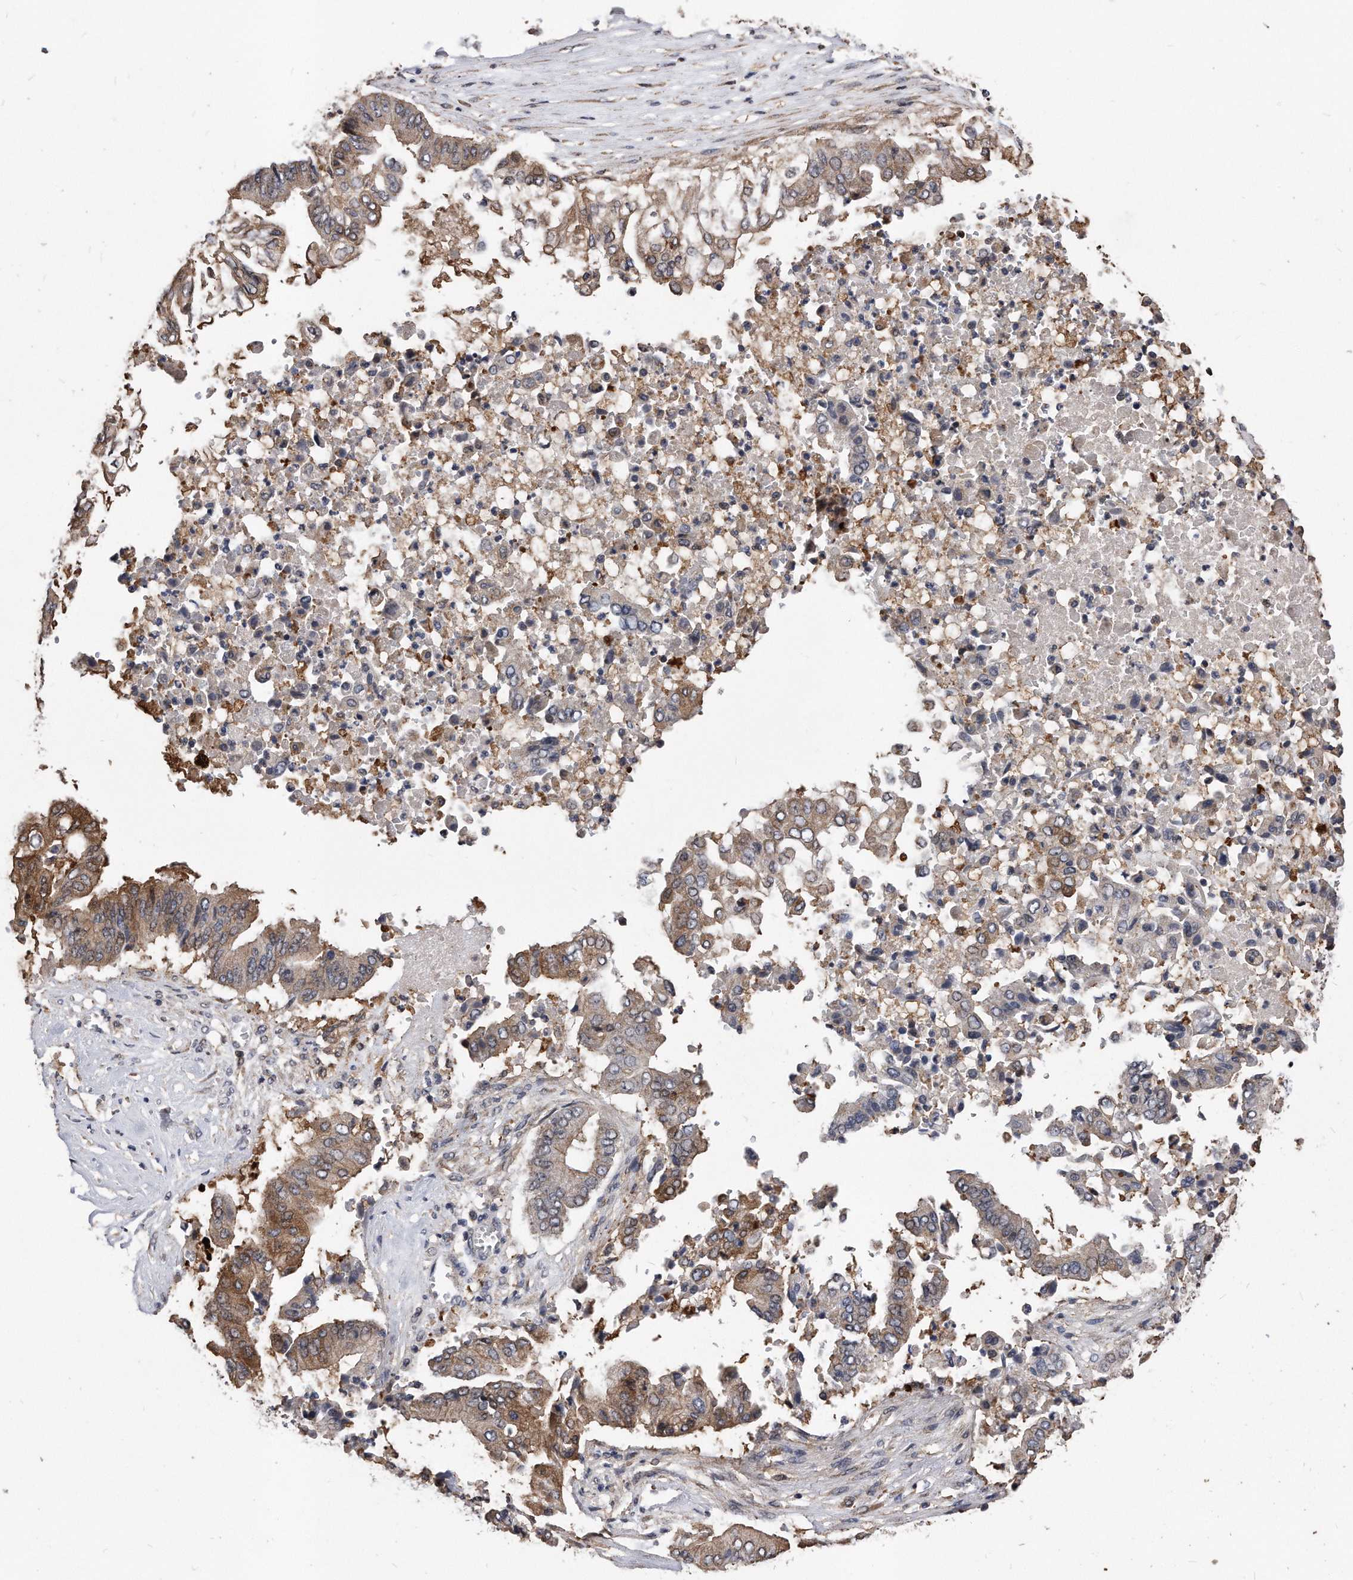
{"staining": {"intensity": "moderate", "quantity": "25%-75%", "location": "cytoplasmic/membranous"}, "tissue": "pancreatic cancer", "cell_type": "Tumor cells", "image_type": "cancer", "snomed": [{"axis": "morphology", "description": "Adenocarcinoma, NOS"}, {"axis": "topography", "description": "Pancreas"}], "caption": "Immunohistochemical staining of human pancreatic cancer exhibits moderate cytoplasmic/membranous protein positivity in about 25%-75% of tumor cells.", "gene": "IL20RA", "patient": {"sex": "female", "age": 77}}